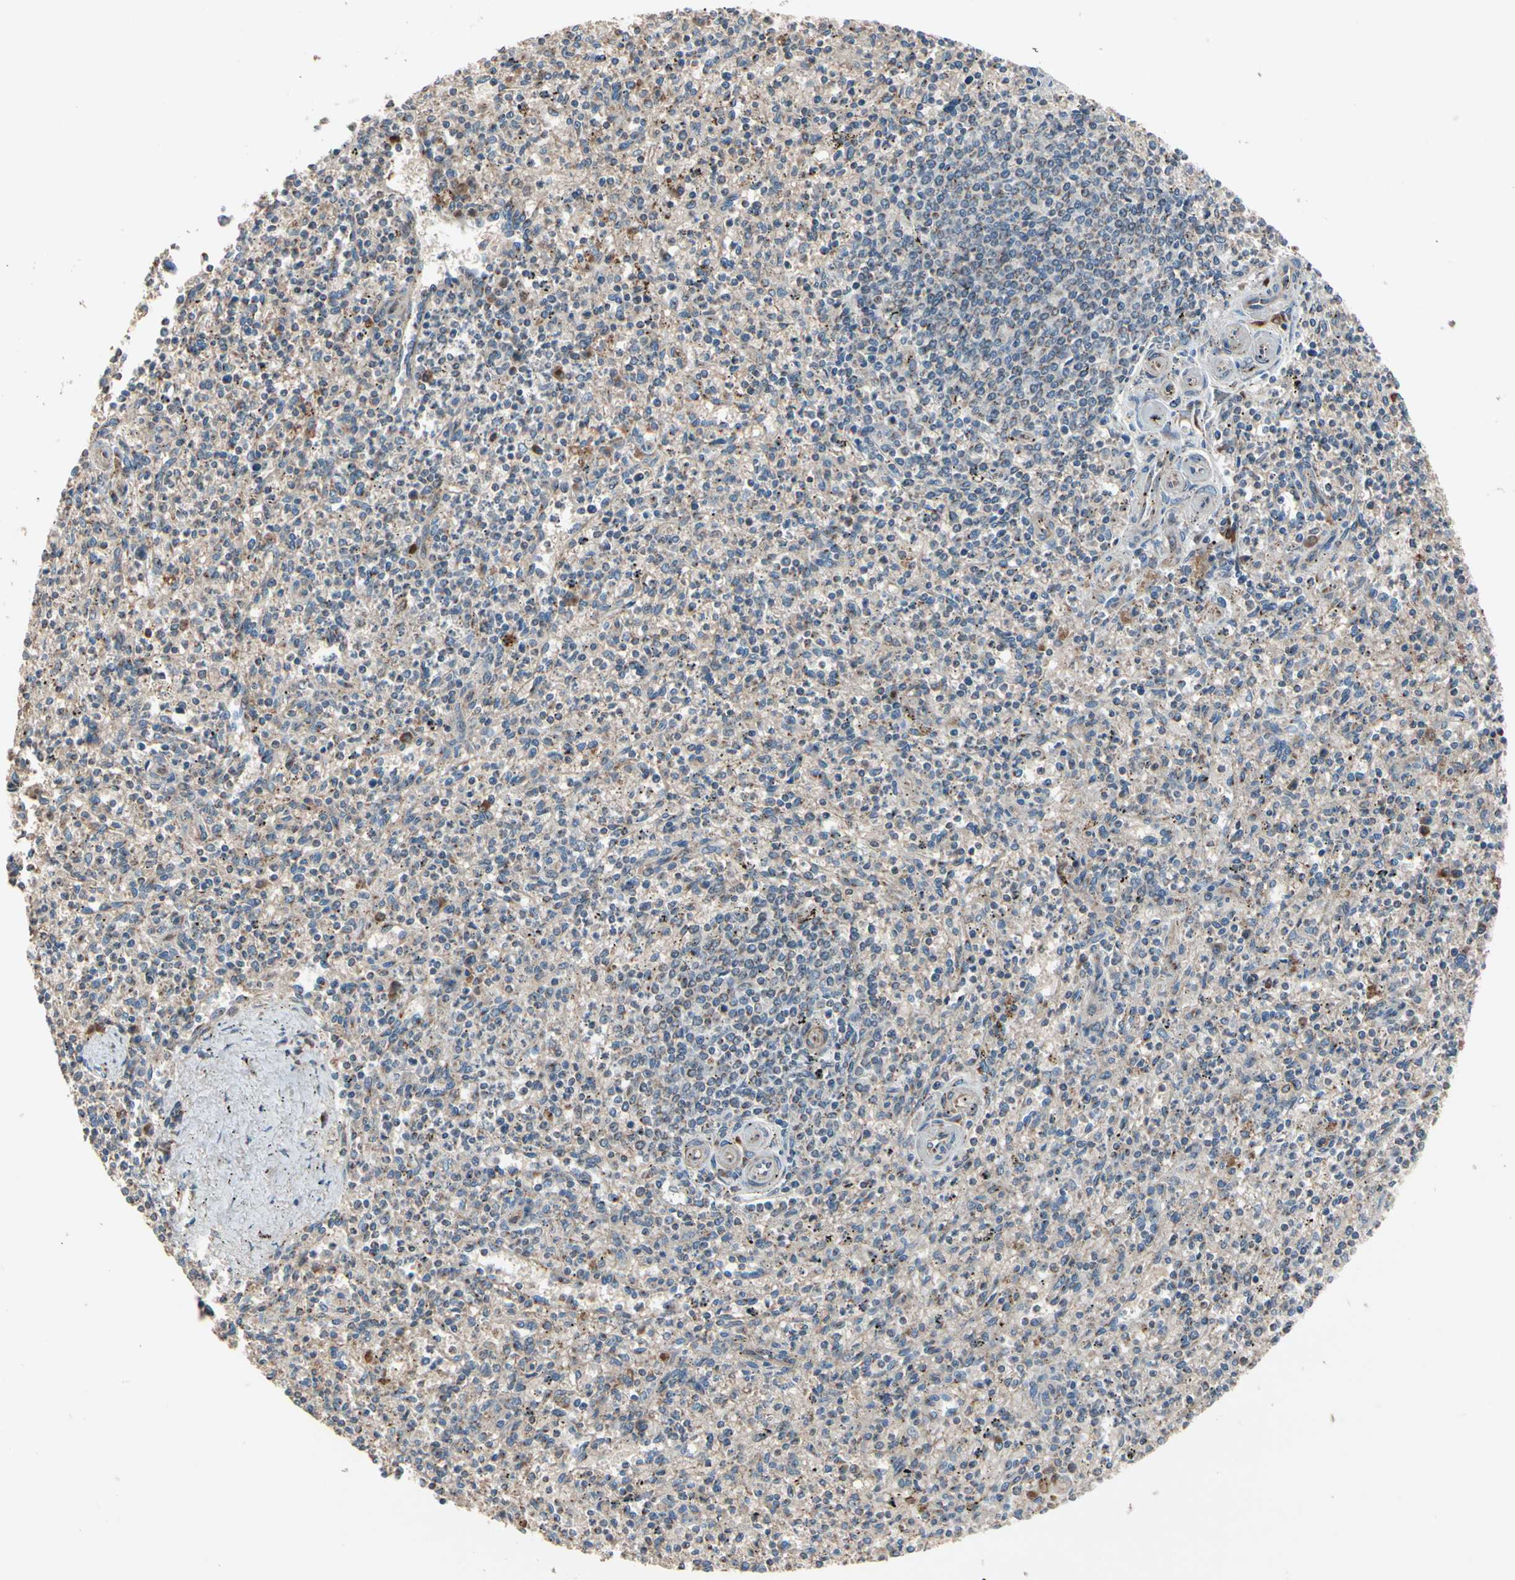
{"staining": {"intensity": "weak", "quantity": "25%-75%", "location": "cytoplasmic/membranous"}, "tissue": "spleen", "cell_type": "Cells in red pulp", "image_type": "normal", "snomed": [{"axis": "morphology", "description": "Normal tissue, NOS"}, {"axis": "topography", "description": "Spleen"}], "caption": "Cells in red pulp reveal weak cytoplasmic/membranous staining in about 25%-75% of cells in normal spleen.", "gene": "GCK", "patient": {"sex": "male", "age": 72}}